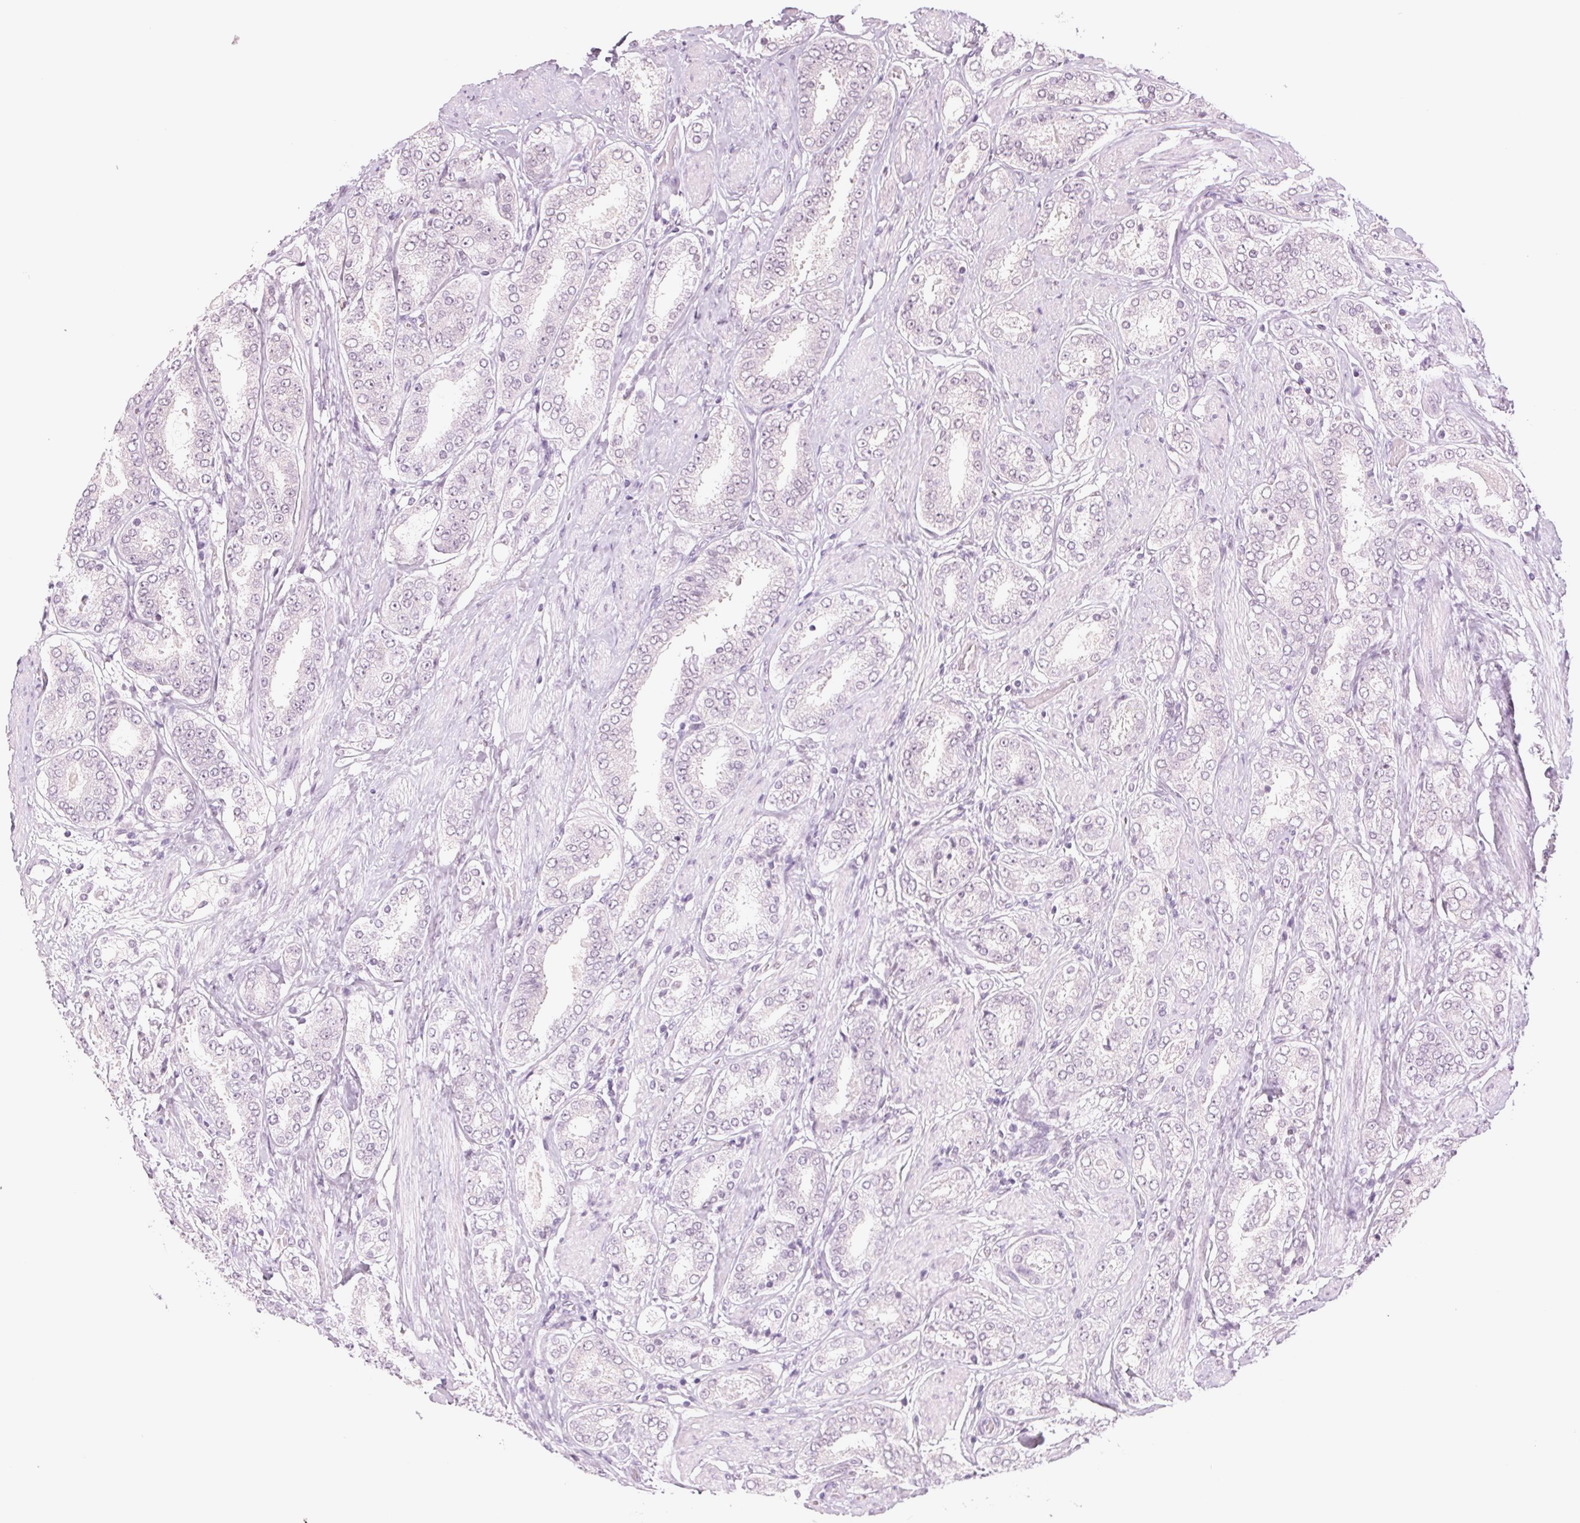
{"staining": {"intensity": "negative", "quantity": "none", "location": "none"}, "tissue": "prostate cancer", "cell_type": "Tumor cells", "image_type": "cancer", "snomed": [{"axis": "morphology", "description": "Adenocarcinoma, High grade"}, {"axis": "topography", "description": "Prostate"}], "caption": "The IHC image has no significant expression in tumor cells of prostate high-grade adenocarcinoma tissue.", "gene": "DNAJC6", "patient": {"sex": "male", "age": 63}}